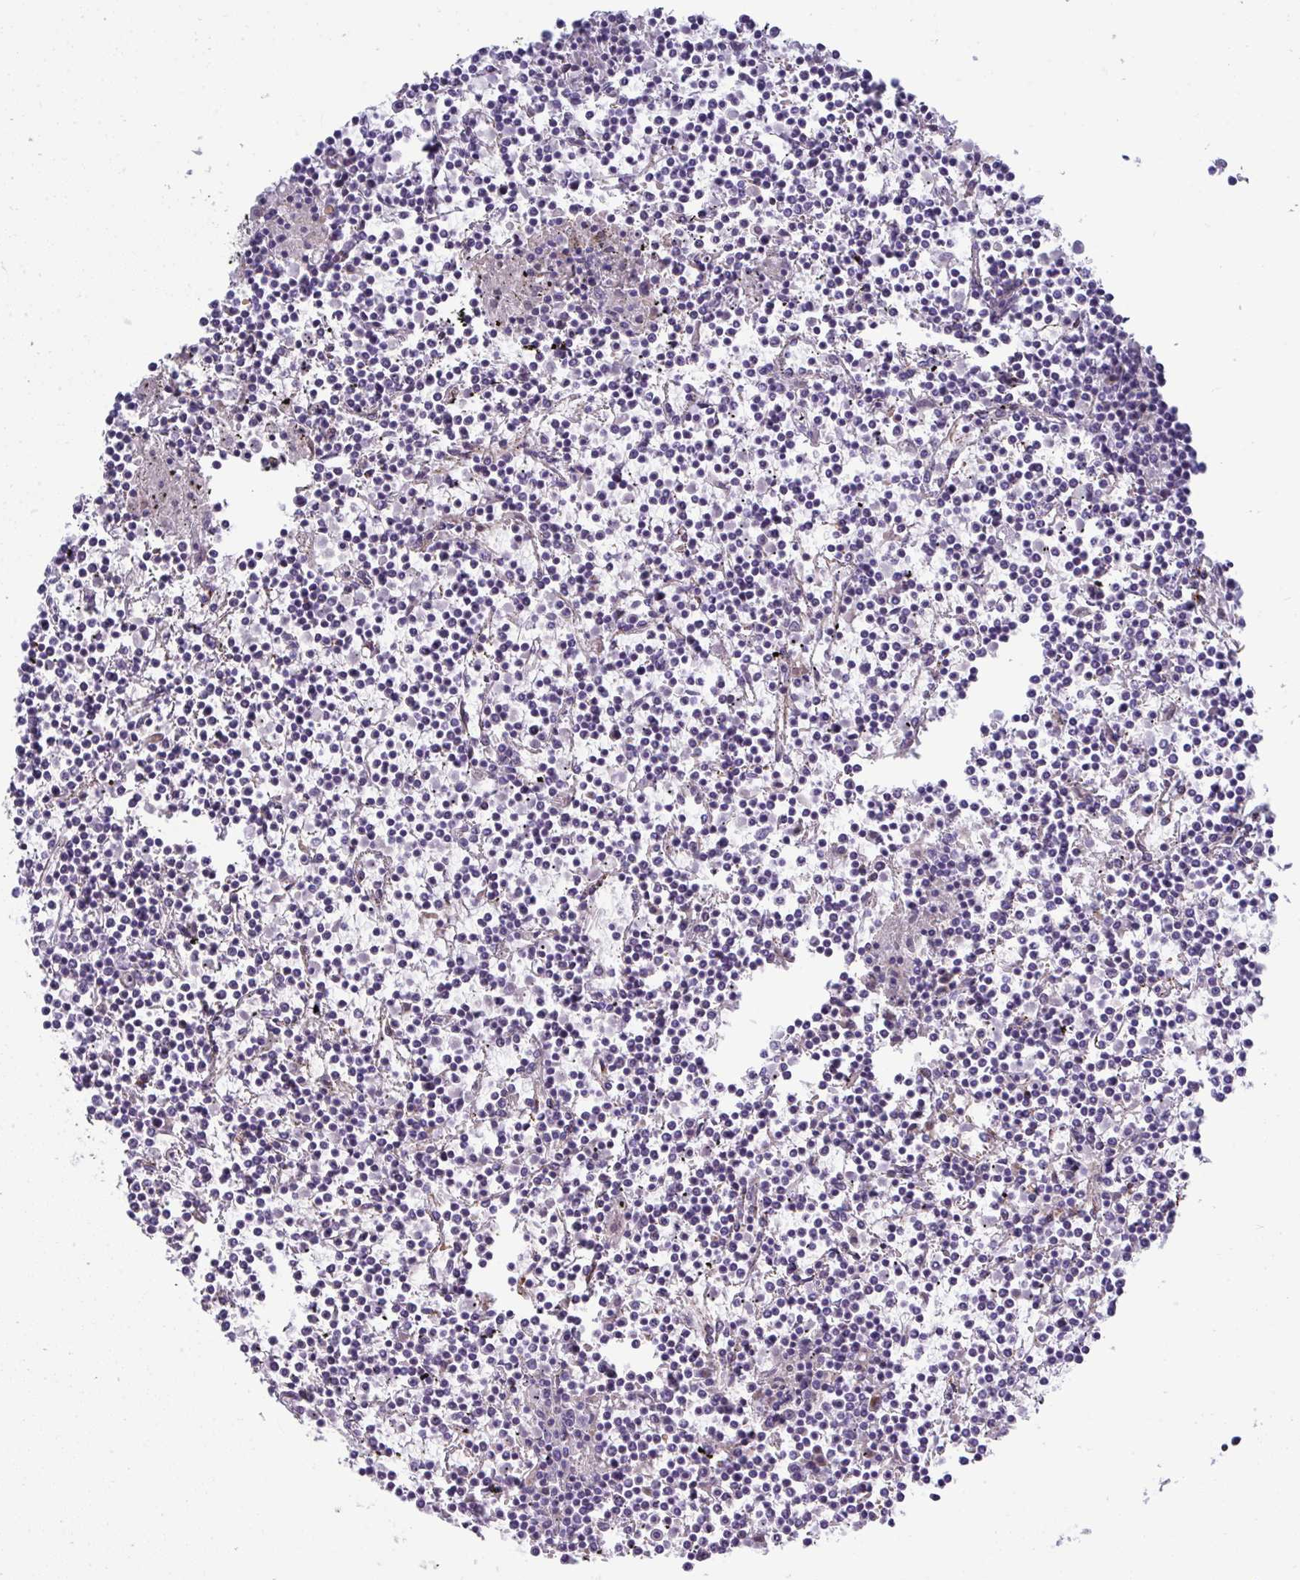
{"staining": {"intensity": "negative", "quantity": "none", "location": "none"}, "tissue": "lymphoma", "cell_type": "Tumor cells", "image_type": "cancer", "snomed": [{"axis": "morphology", "description": "Malignant lymphoma, non-Hodgkin's type, Low grade"}, {"axis": "topography", "description": "Spleen"}], "caption": "High power microscopy micrograph of an immunohistochemistry image of malignant lymphoma, non-Hodgkin's type (low-grade), revealing no significant staining in tumor cells. Nuclei are stained in blue.", "gene": "TOR1AIP2", "patient": {"sex": "female", "age": 19}}